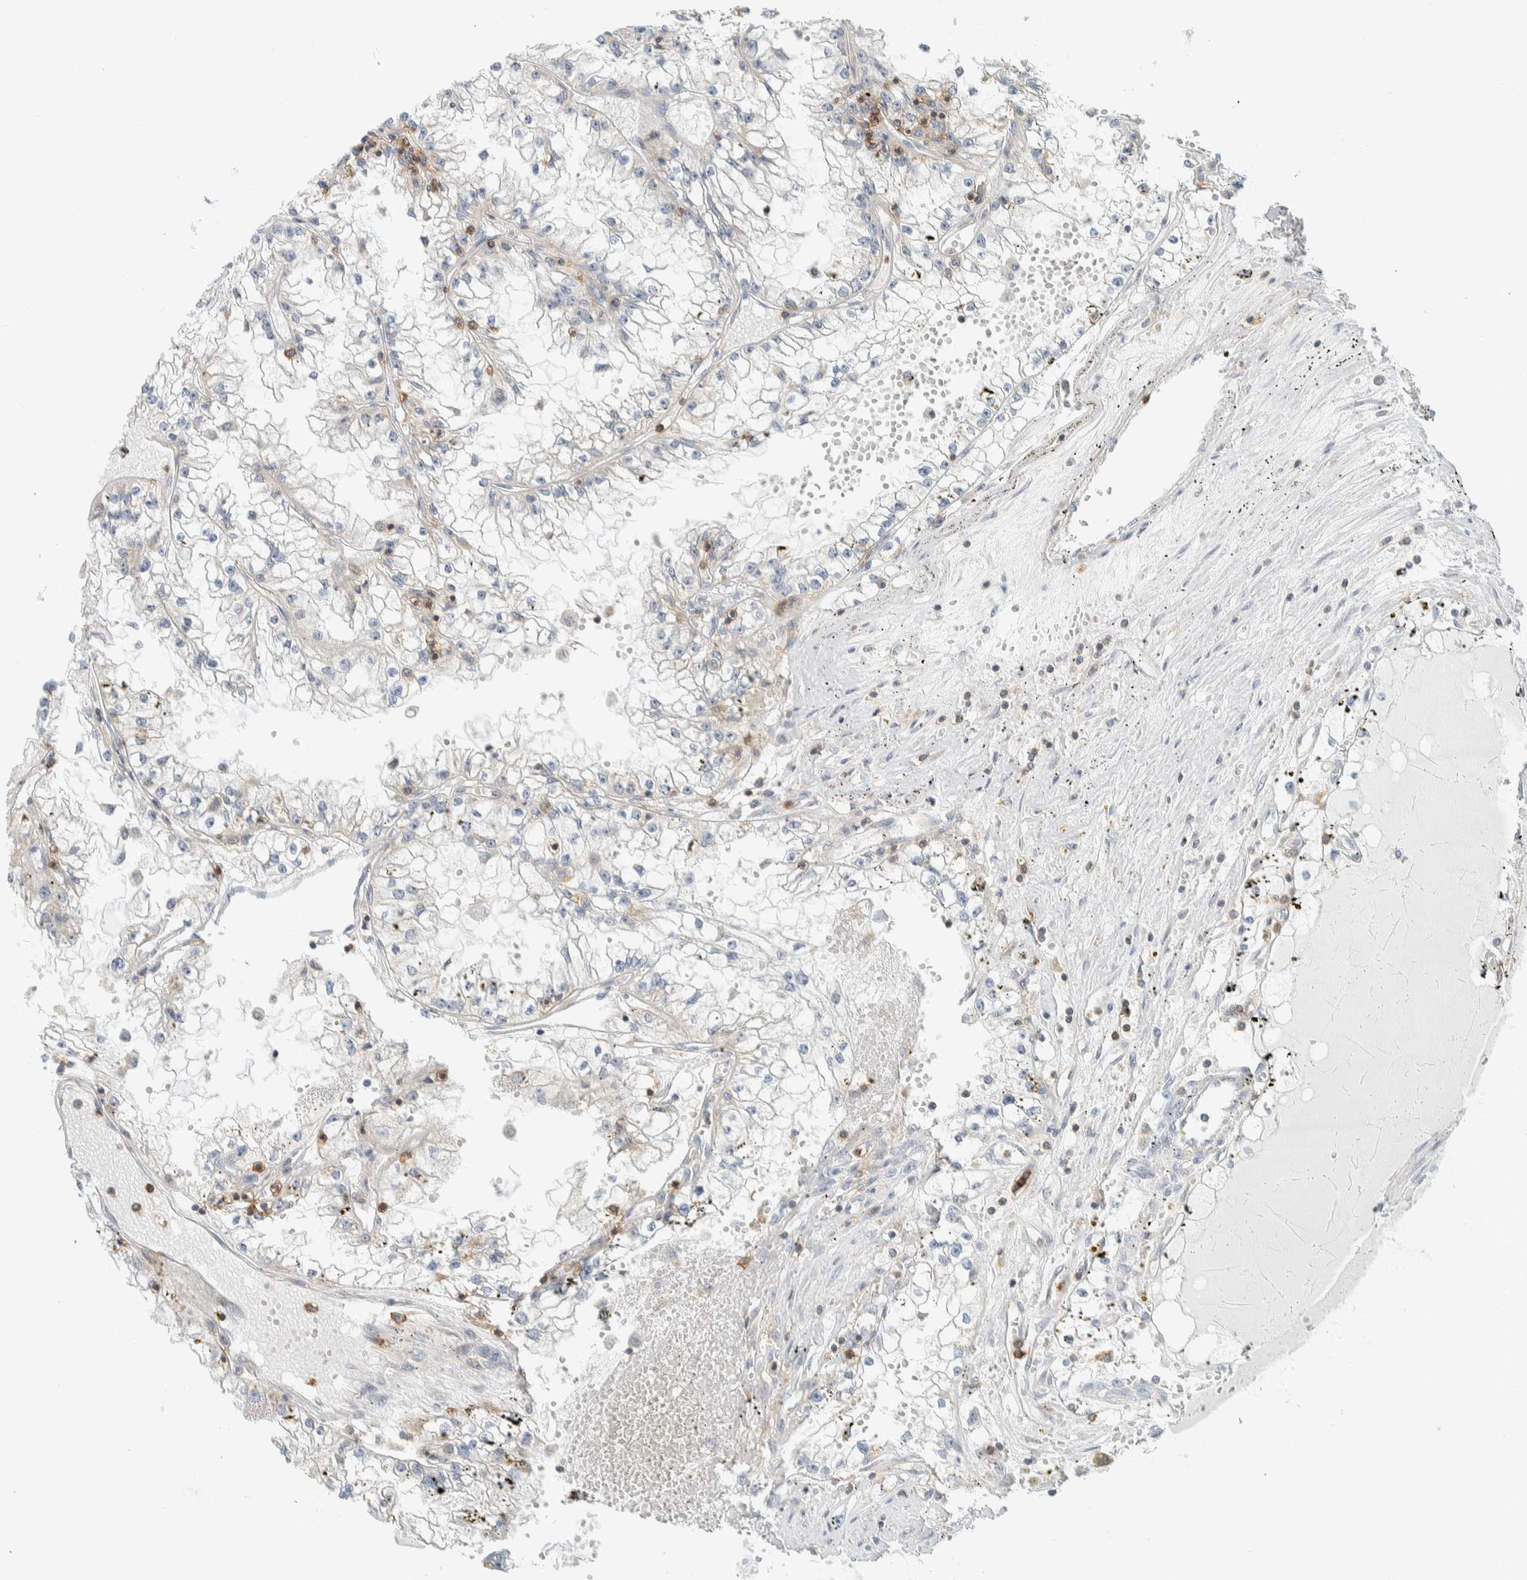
{"staining": {"intensity": "negative", "quantity": "none", "location": "none"}, "tissue": "renal cancer", "cell_type": "Tumor cells", "image_type": "cancer", "snomed": [{"axis": "morphology", "description": "Adenocarcinoma, NOS"}, {"axis": "topography", "description": "Kidney"}], "caption": "There is no significant staining in tumor cells of renal cancer.", "gene": "CCDC57", "patient": {"sex": "male", "age": 56}}